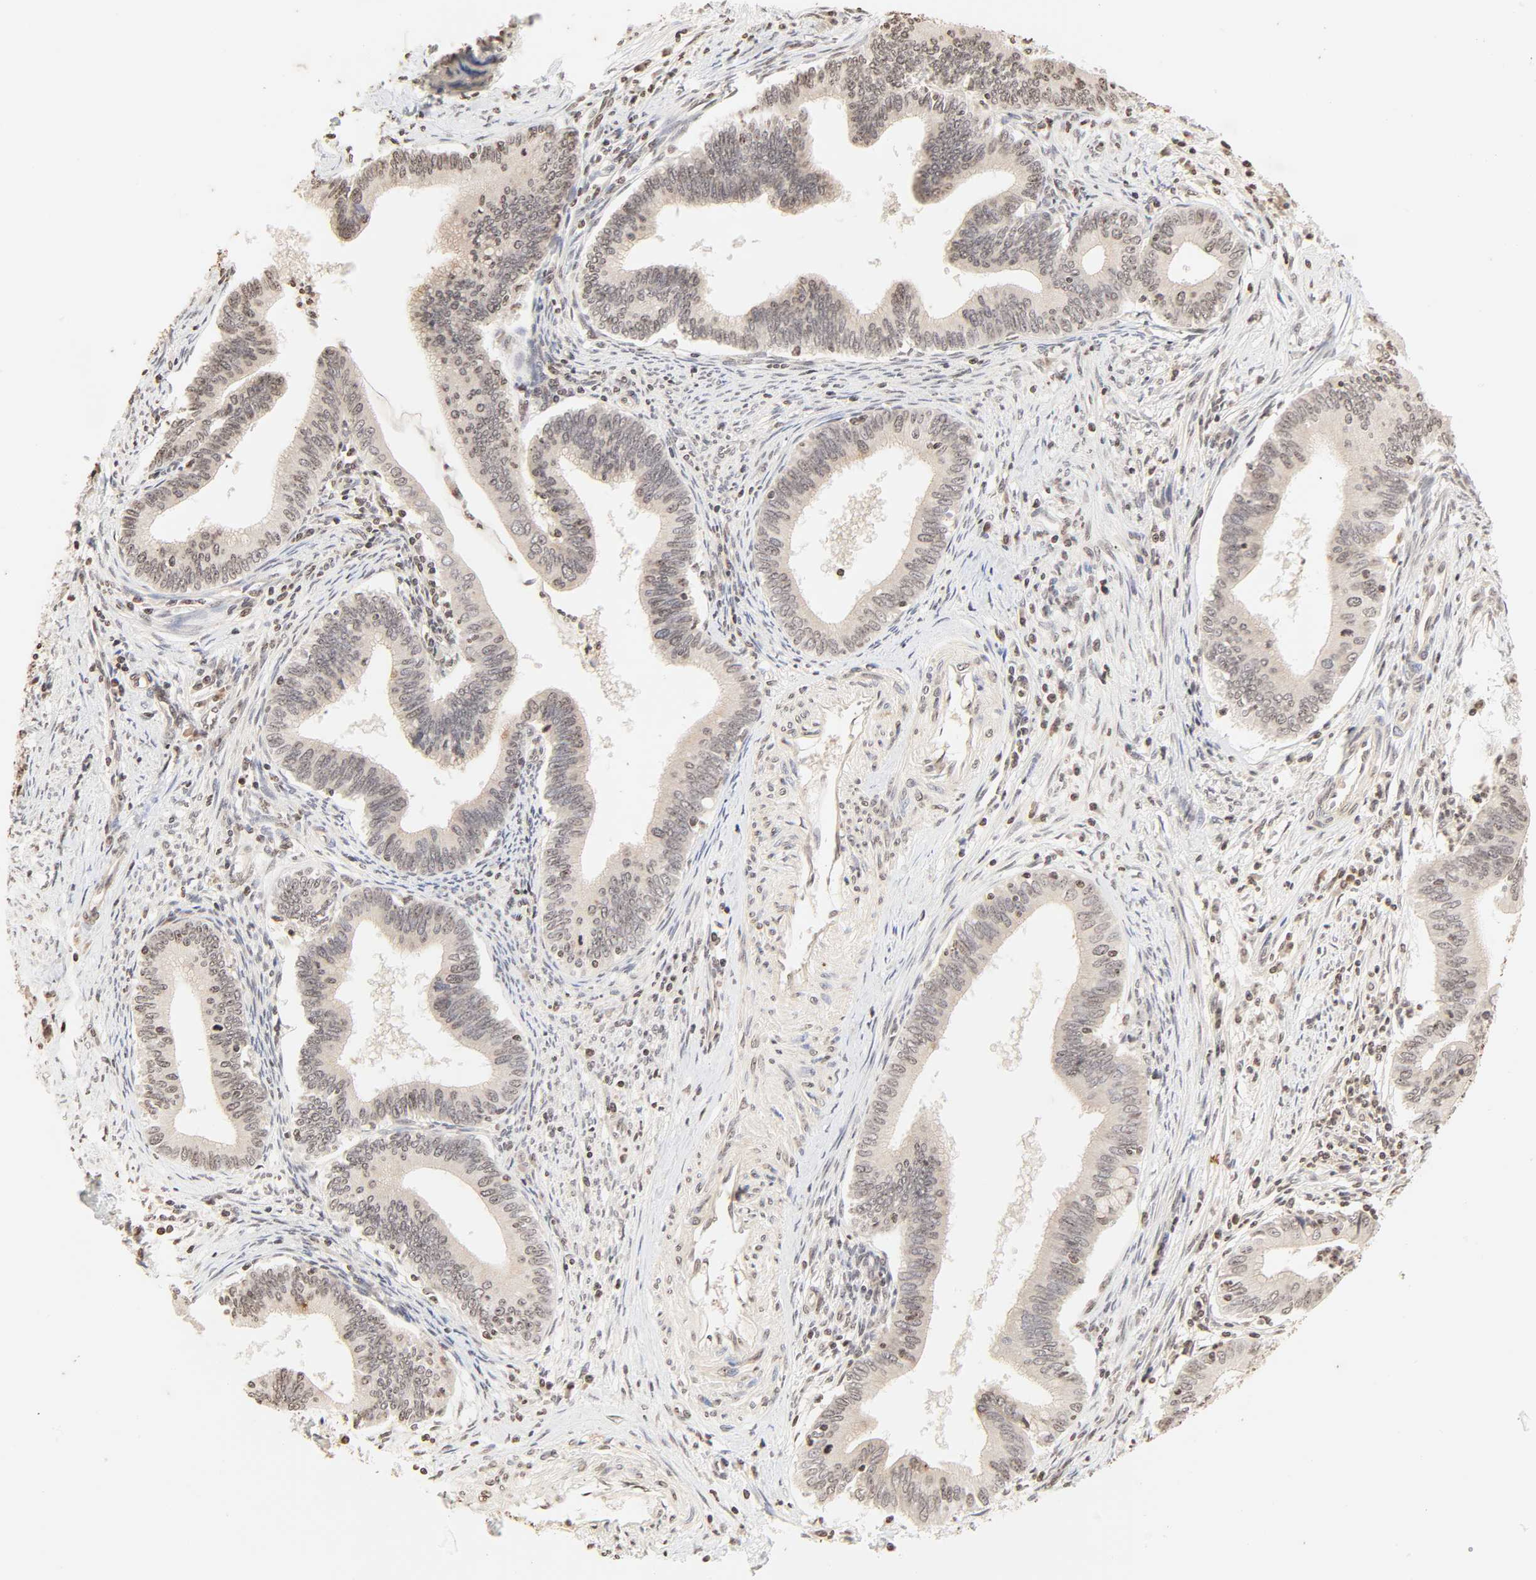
{"staining": {"intensity": "weak", "quantity": "25%-75%", "location": "cytoplasmic/membranous,nuclear"}, "tissue": "cervical cancer", "cell_type": "Tumor cells", "image_type": "cancer", "snomed": [{"axis": "morphology", "description": "Adenocarcinoma, NOS"}, {"axis": "topography", "description": "Cervix"}], "caption": "Immunohistochemistry (IHC) of cervical cancer displays low levels of weak cytoplasmic/membranous and nuclear expression in approximately 25%-75% of tumor cells.", "gene": "TBL1X", "patient": {"sex": "female", "age": 36}}